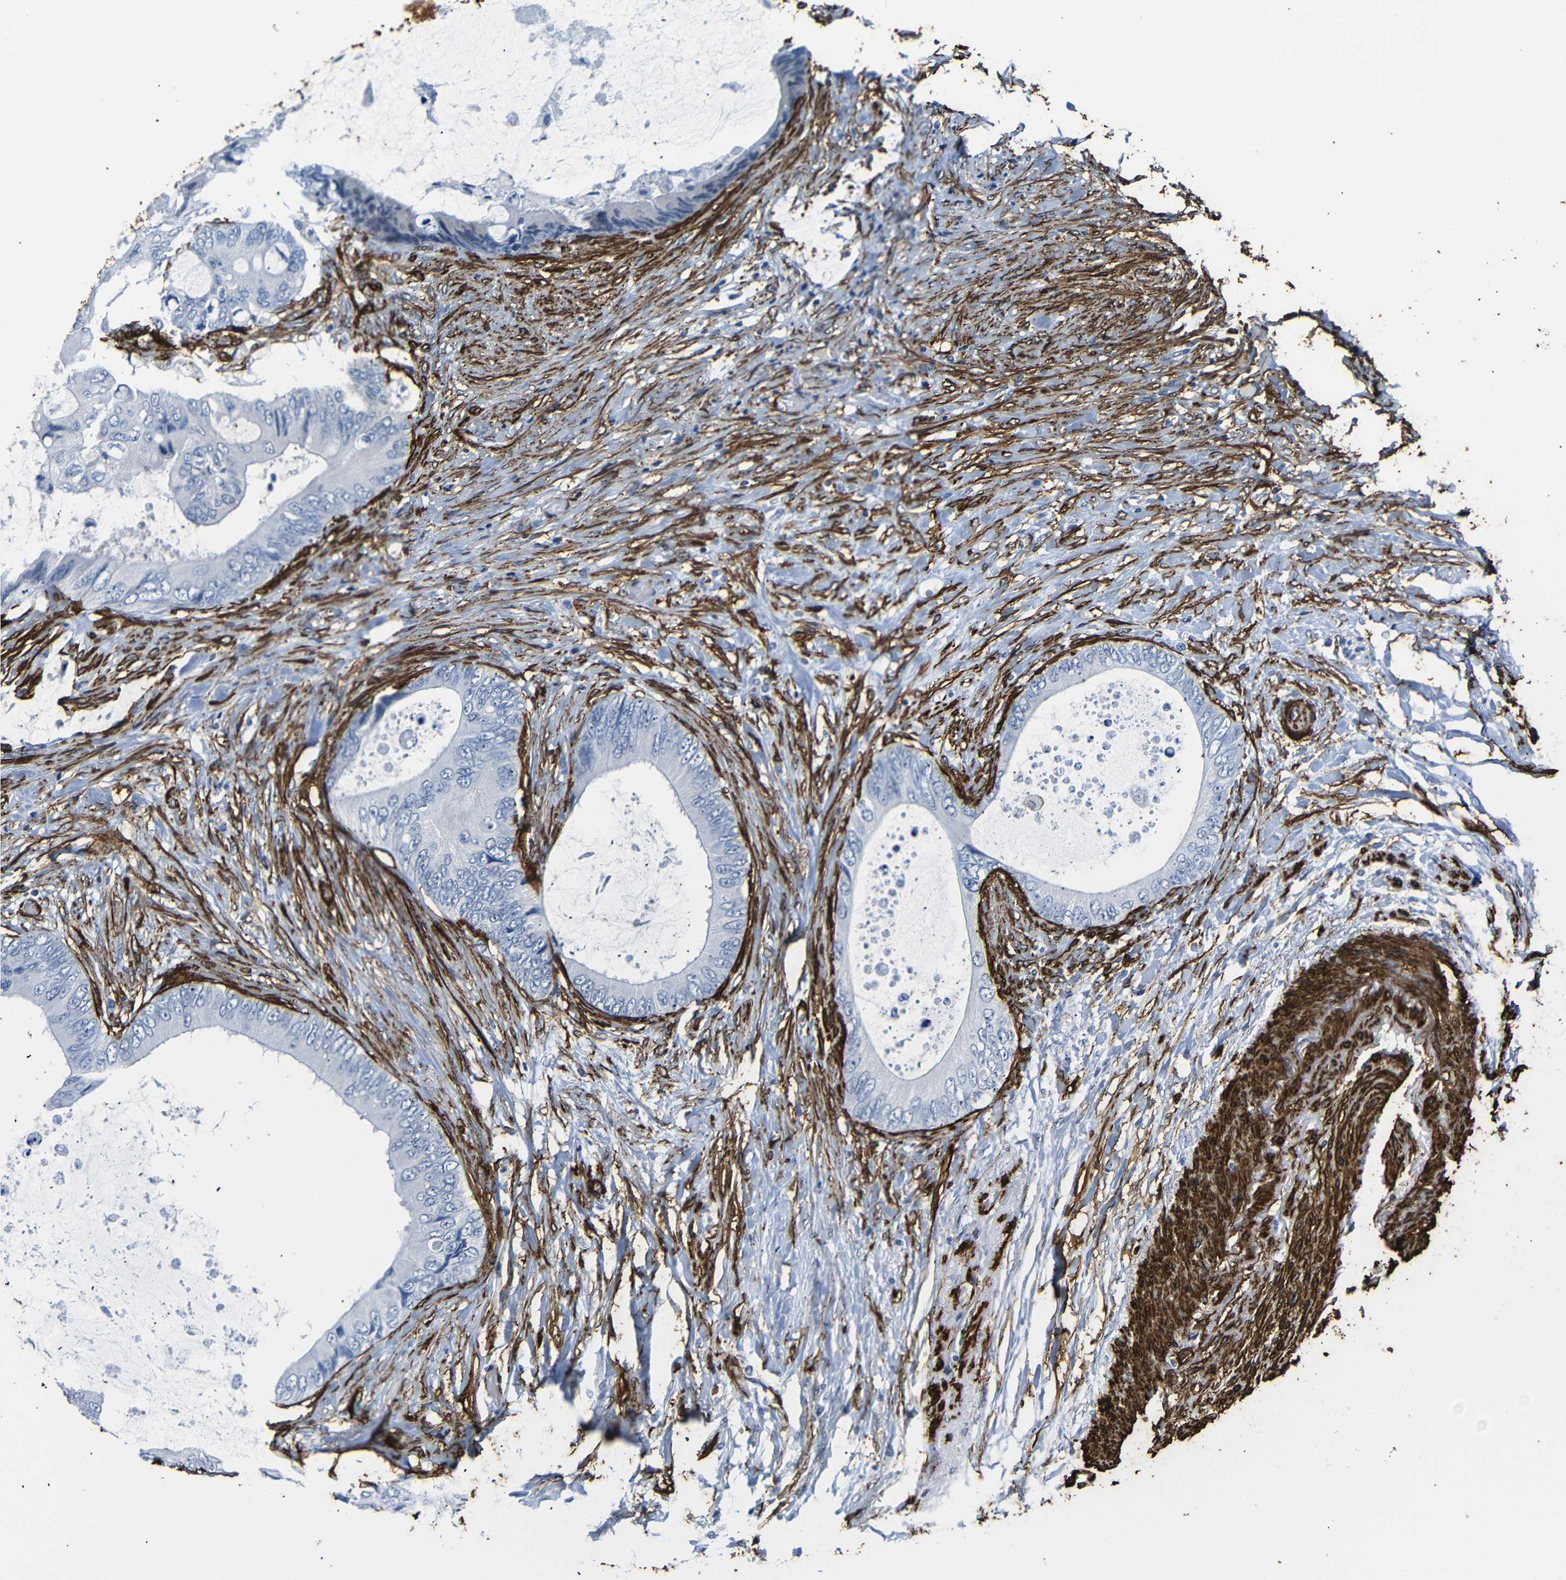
{"staining": {"intensity": "negative", "quantity": "none", "location": "none"}, "tissue": "colorectal cancer", "cell_type": "Tumor cells", "image_type": "cancer", "snomed": [{"axis": "morphology", "description": "Normal tissue, NOS"}, {"axis": "morphology", "description": "Adenocarcinoma, NOS"}, {"axis": "topography", "description": "Rectum"}, {"axis": "topography", "description": "Peripheral nerve tissue"}], "caption": "Tumor cells show no significant protein positivity in colorectal cancer (adenocarcinoma).", "gene": "ACTA2", "patient": {"sex": "female", "age": 77}}